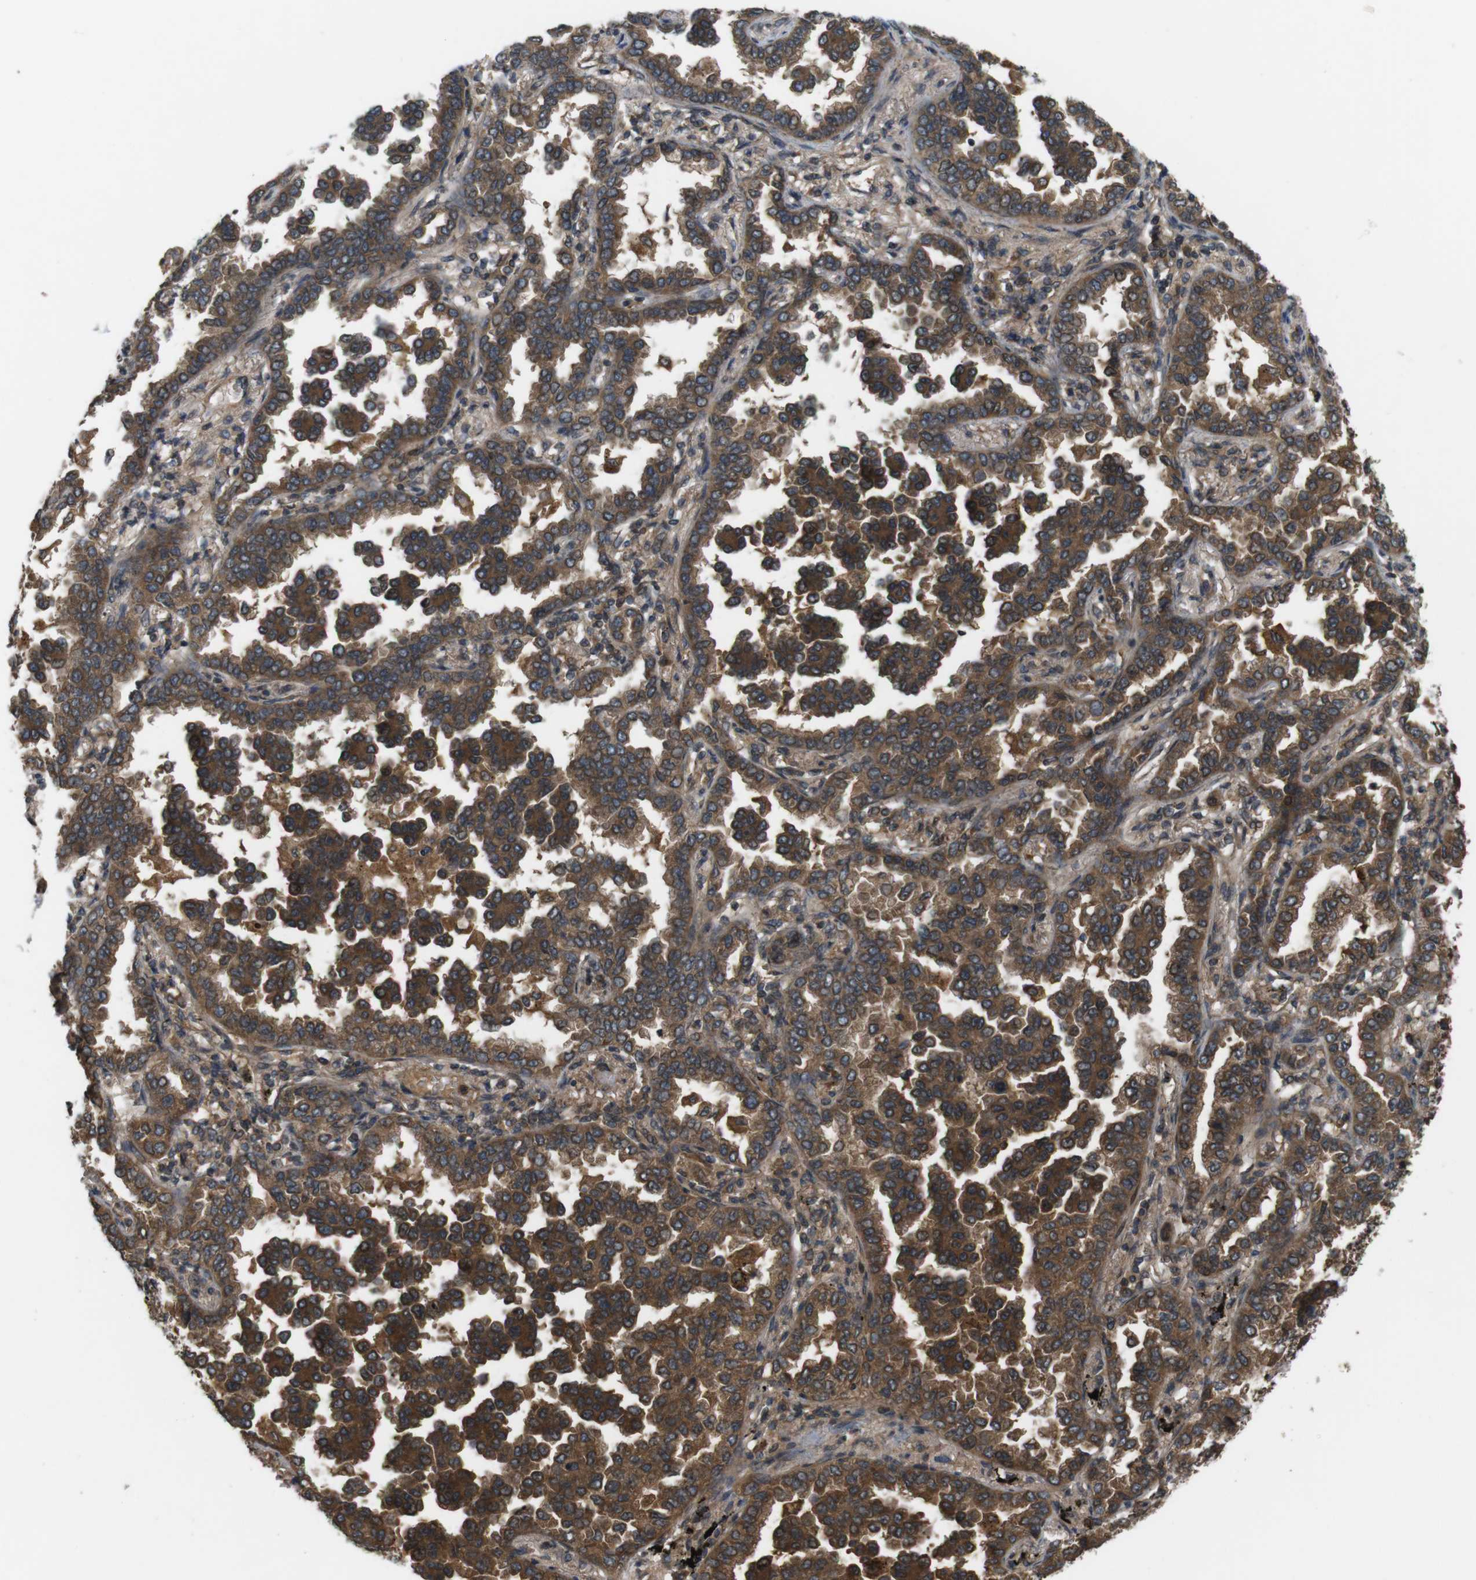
{"staining": {"intensity": "strong", "quantity": ">75%", "location": "cytoplasmic/membranous"}, "tissue": "lung cancer", "cell_type": "Tumor cells", "image_type": "cancer", "snomed": [{"axis": "morphology", "description": "Normal tissue, NOS"}, {"axis": "morphology", "description": "Adenocarcinoma, NOS"}, {"axis": "topography", "description": "Lung"}], "caption": "Immunohistochemistry (IHC) histopathology image of lung adenocarcinoma stained for a protein (brown), which displays high levels of strong cytoplasmic/membranous staining in approximately >75% of tumor cells.", "gene": "NFKBIE", "patient": {"sex": "male", "age": 59}}